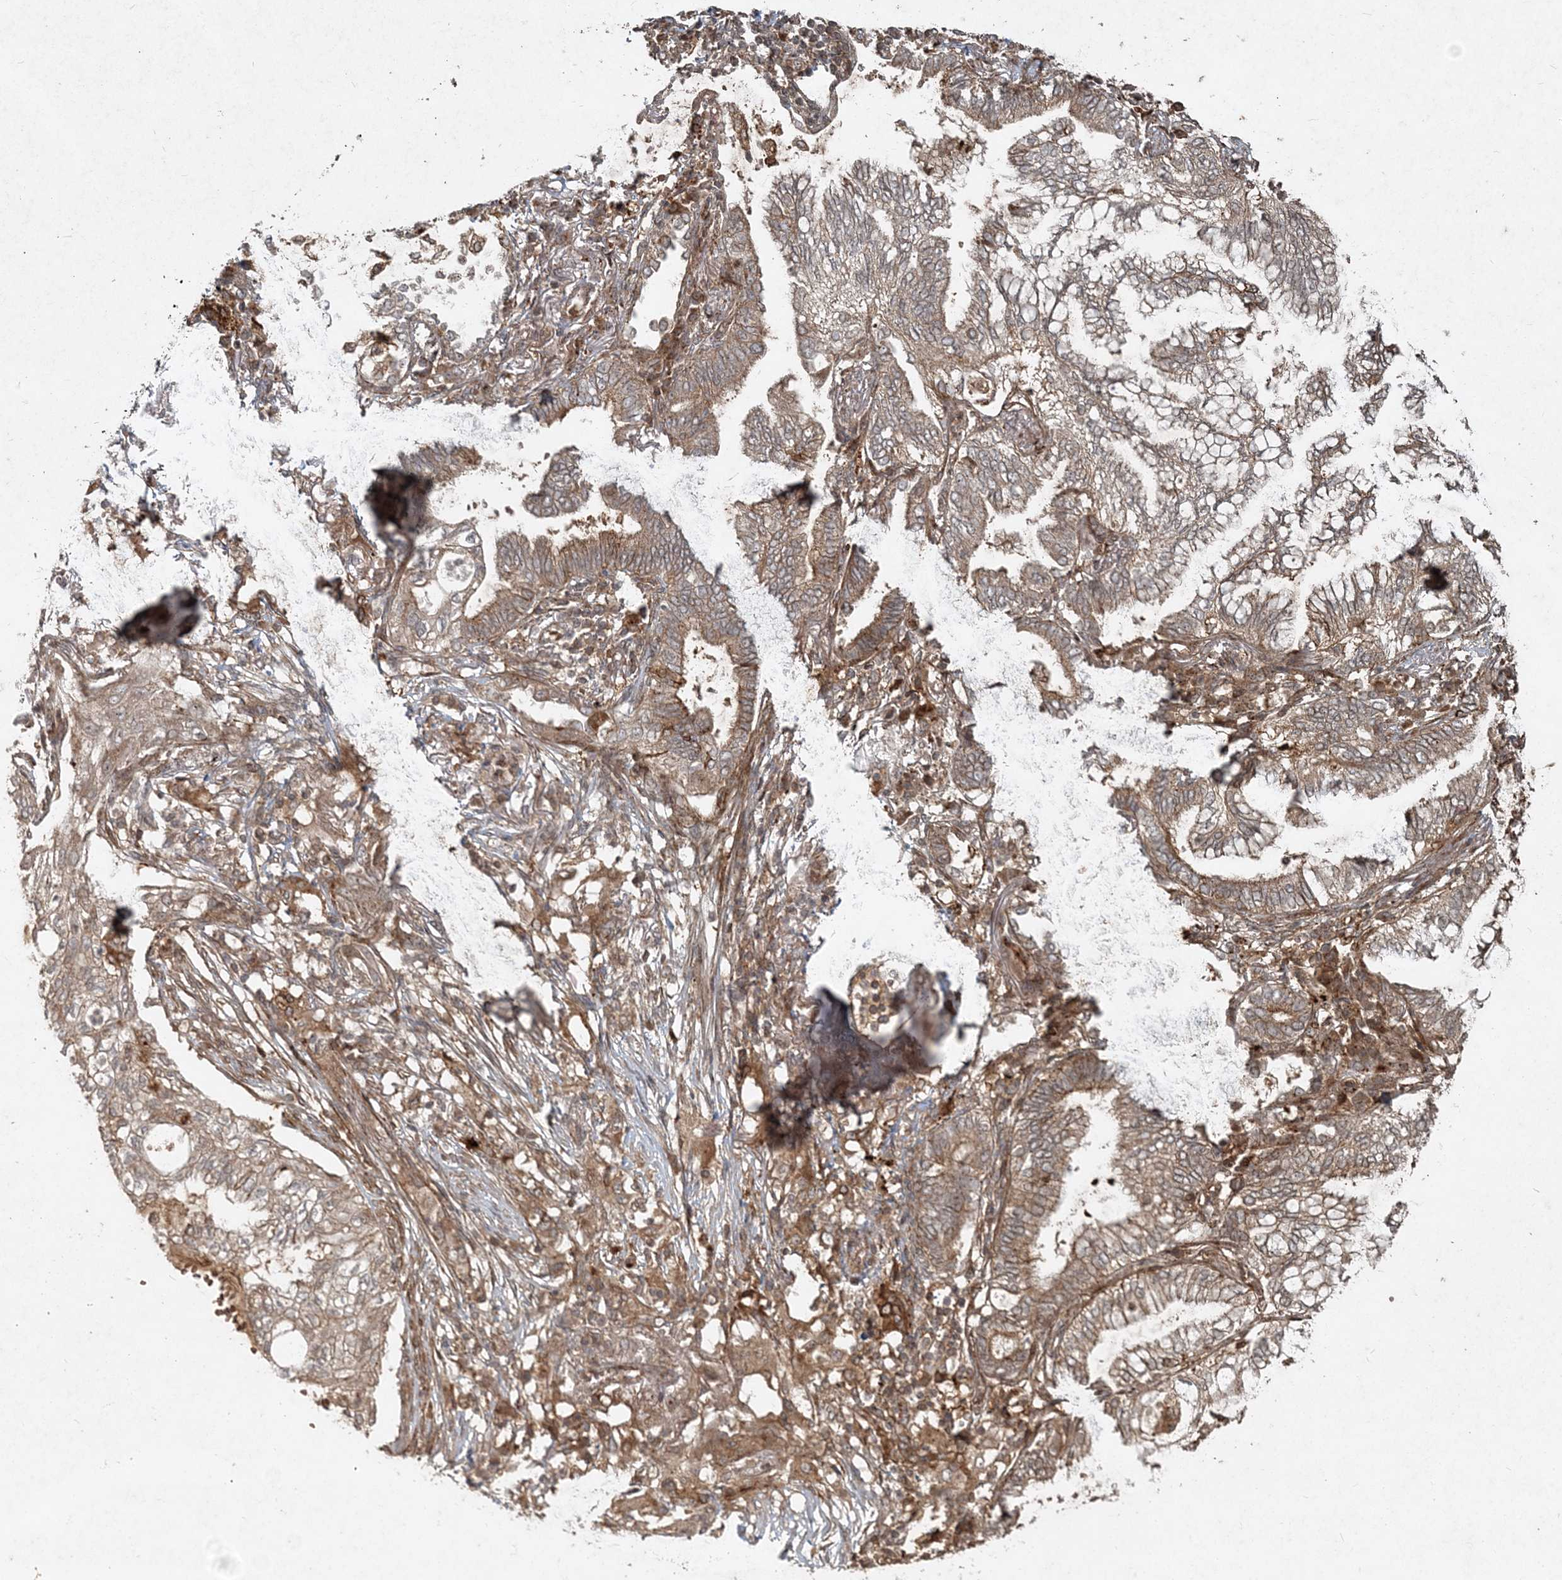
{"staining": {"intensity": "weak", "quantity": "25%-75%", "location": "cytoplasmic/membranous"}, "tissue": "lung cancer", "cell_type": "Tumor cells", "image_type": "cancer", "snomed": [{"axis": "morphology", "description": "Adenocarcinoma, NOS"}, {"axis": "topography", "description": "Lung"}], "caption": "Protein expression by immunohistochemistry shows weak cytoplasmic/membranous positivity in approximately 25%-75% of tumor cells in lung cancer. (DAB IHC with brightfield microscopy, high magnification).", "gene": "NARS1", "patient": {"sex": "female", "age": 70}}